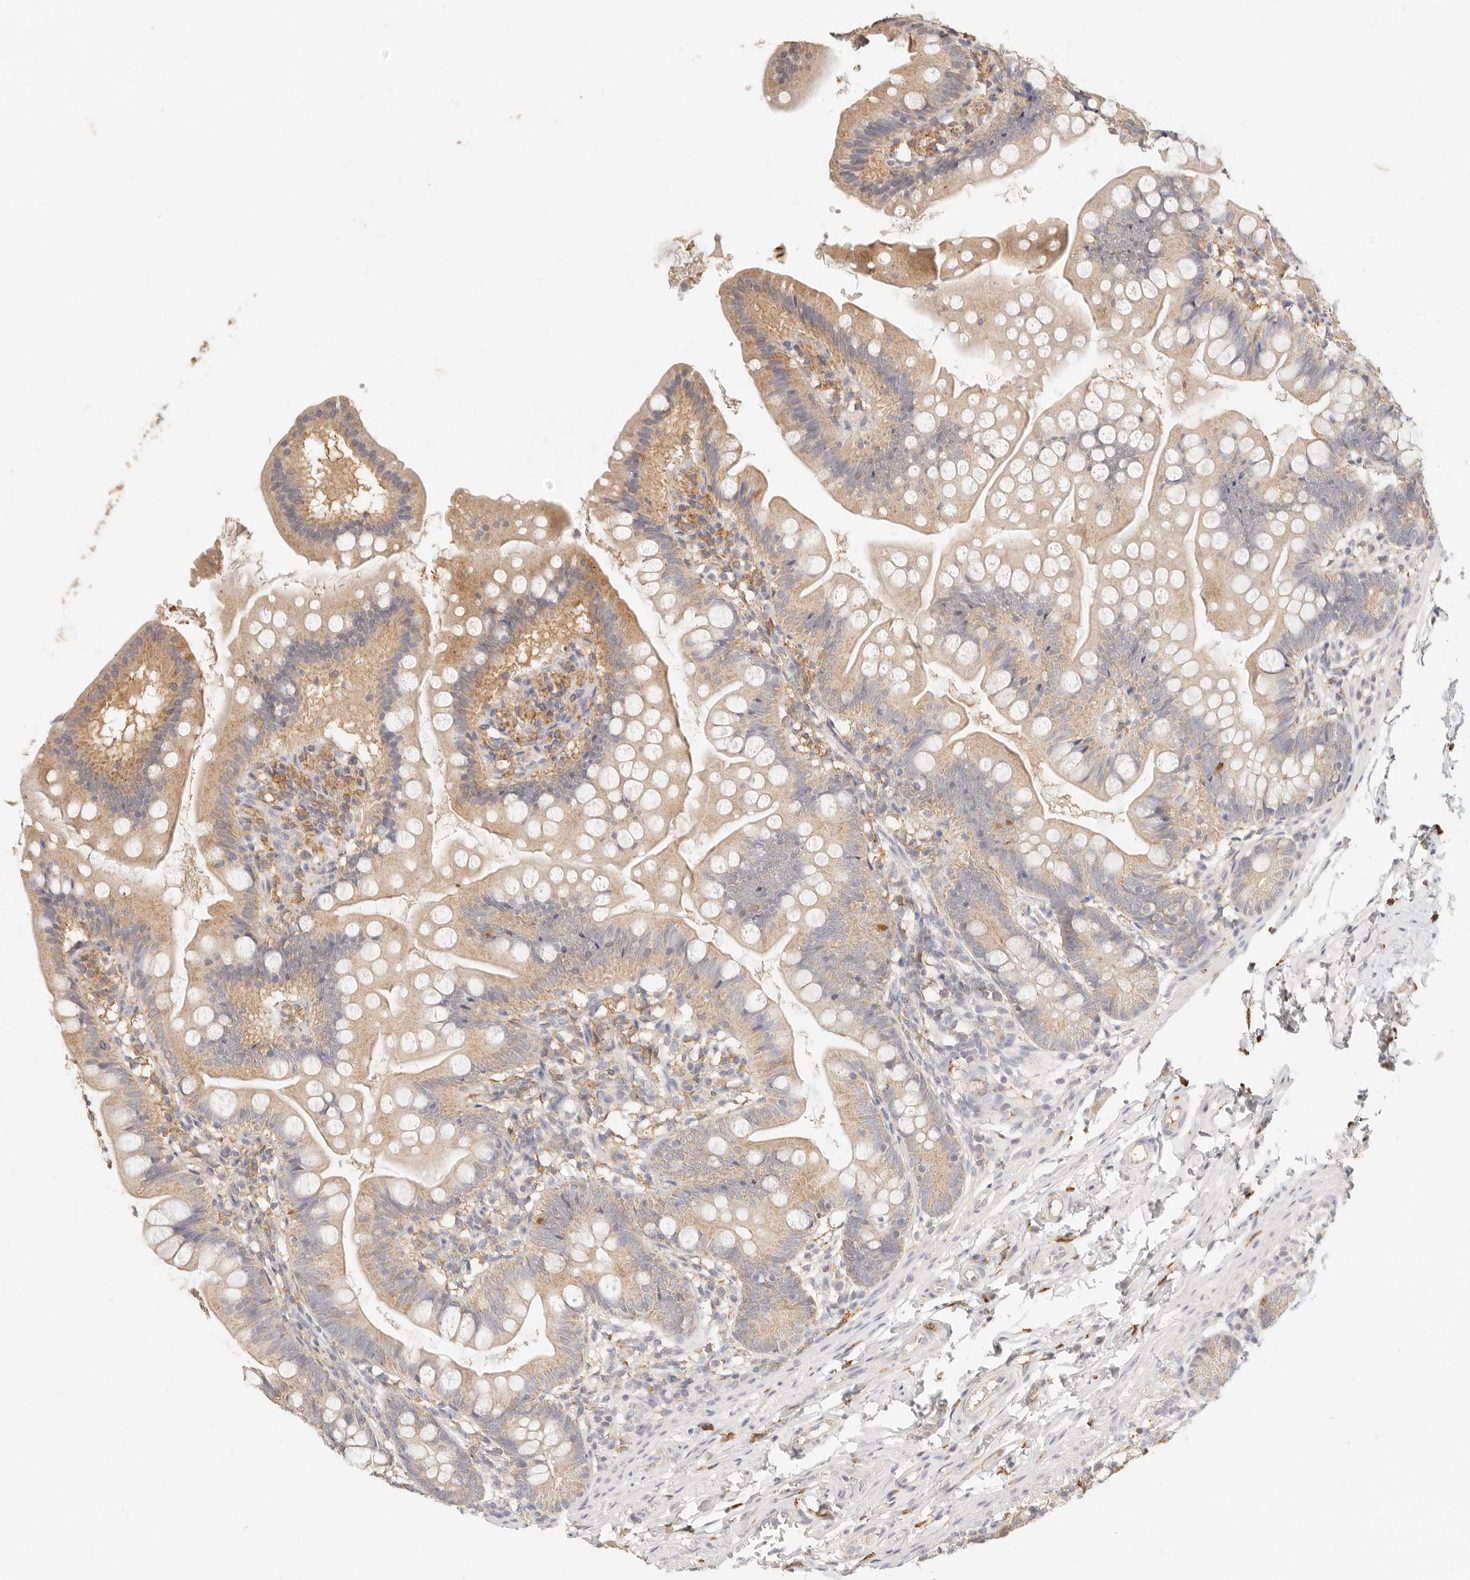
{"staining": {"intensity": "weak", "quantity": "25%-75%", "location": "cytoplasmic/membranous"}, "tissue": "small intestine", "cell_type": "Glandular cells", "image_type": "normal", "snomed": [{"axis": "morphology", "description": "Normal tissue, NOS"}, {"axis": "topography", "description": "Small intestine"}], "caption": "Human small intestine stained with a brown dye shows weak cytoplasmic/membranous positive expression in approximately 25%-75% of glandular cells.", "gene": "HK2", "patient": {"sex": "male", "age": 7}}